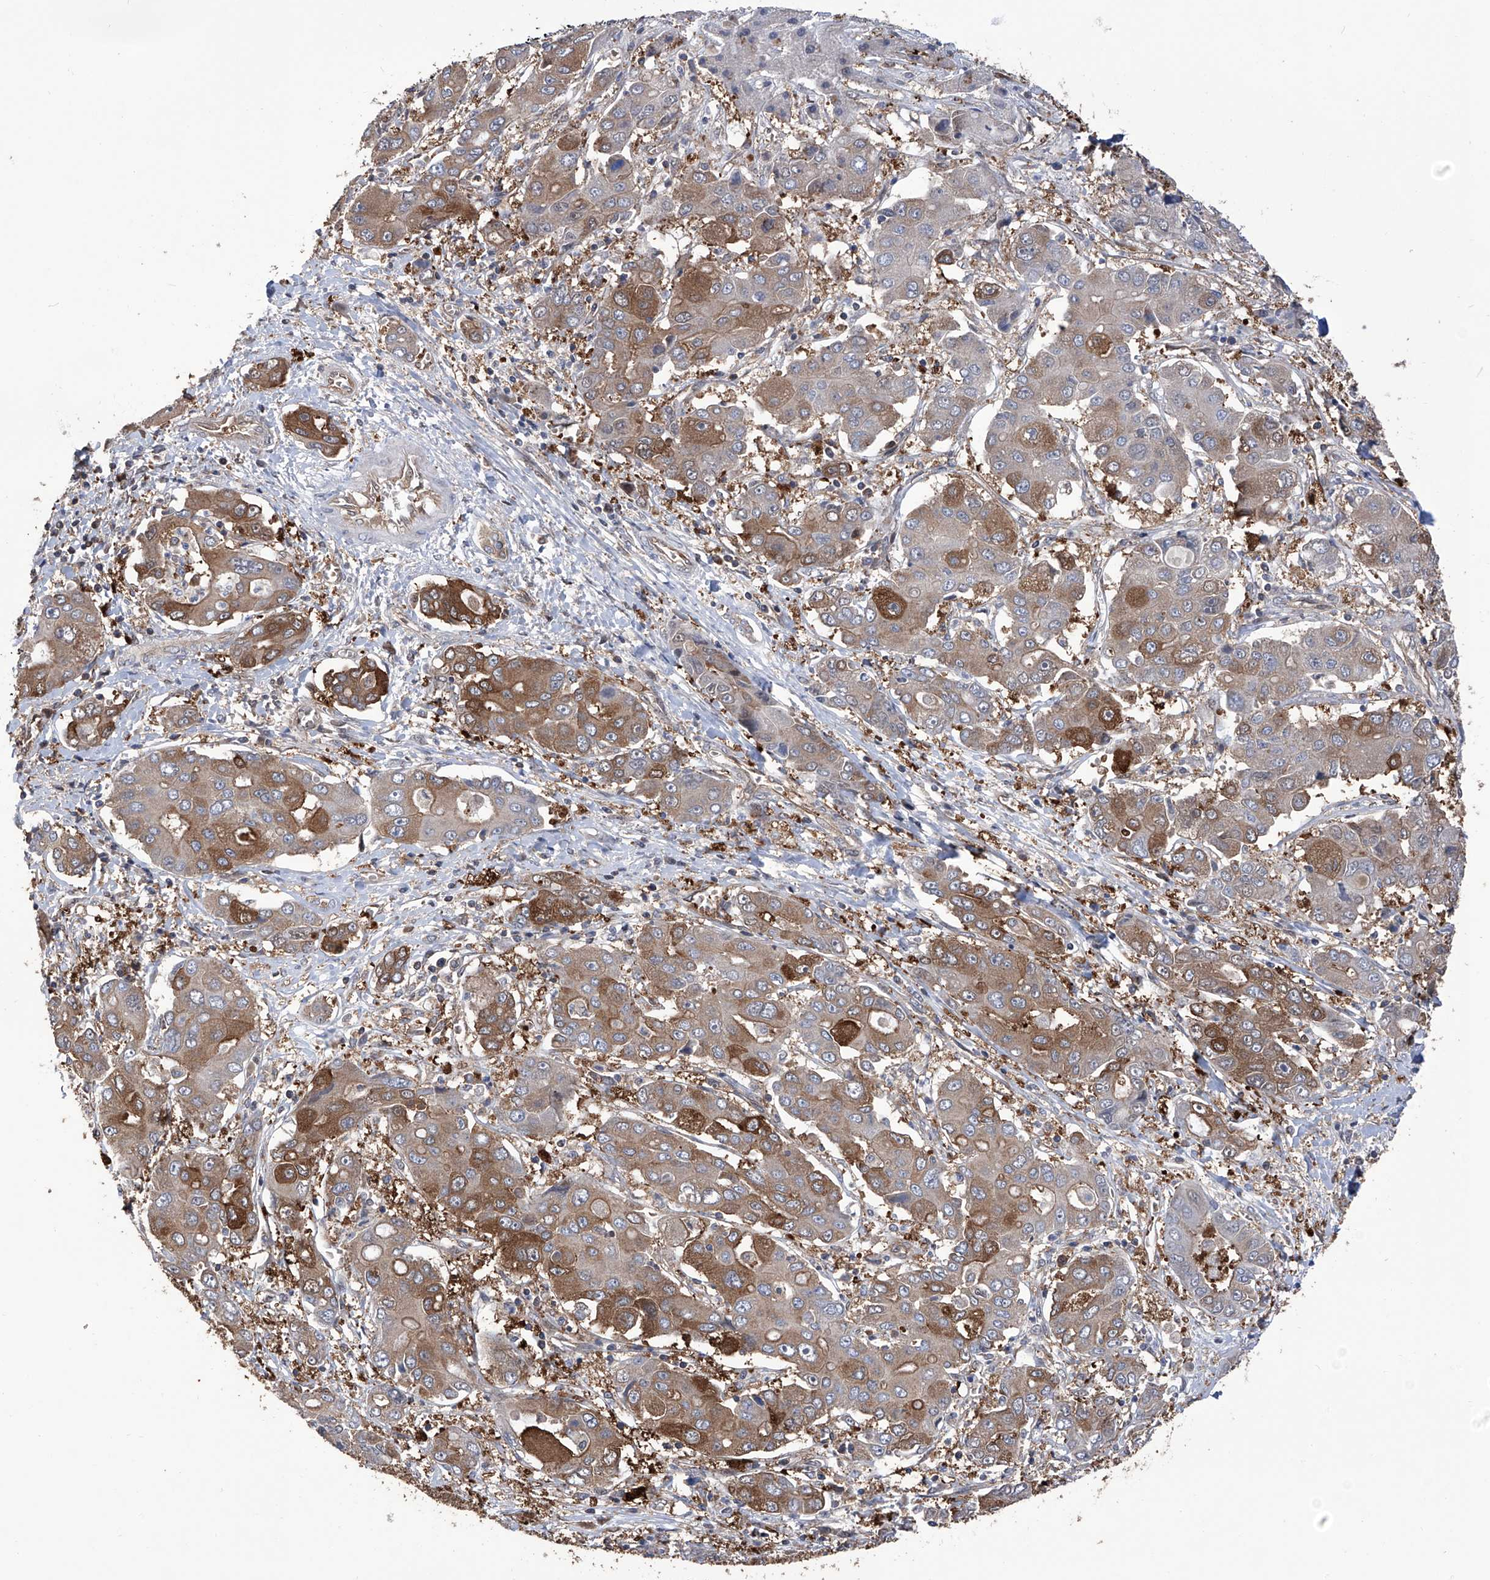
{"staining": {"intensity": "moderate", "quantity": ">75%", "location": "cytoplasmic/membranous"}, "tissue": "liver cancer", "cell_type": "Tumor cells", "image_type": "cancer", "snomed": [{"axis": "morphology", "description": "Cholangiocarcinoma"}, {"axis": "topography", "description": "Liver"}], "caption": "DAB (3,3'-diaminobenzidine) immunohistochemical staining of human cholangiocarcinoma (liver) exhibits moderate cytoplasmic/membranous protein expression in approximately >75% of tumor cells. The staining is performed using DAB brown chromogen to label protein expression. The nuclei are counter-stained blue using hematoxylin.", "gene": "NUDT17", "patient": {"sex": "male", "age": 67}}